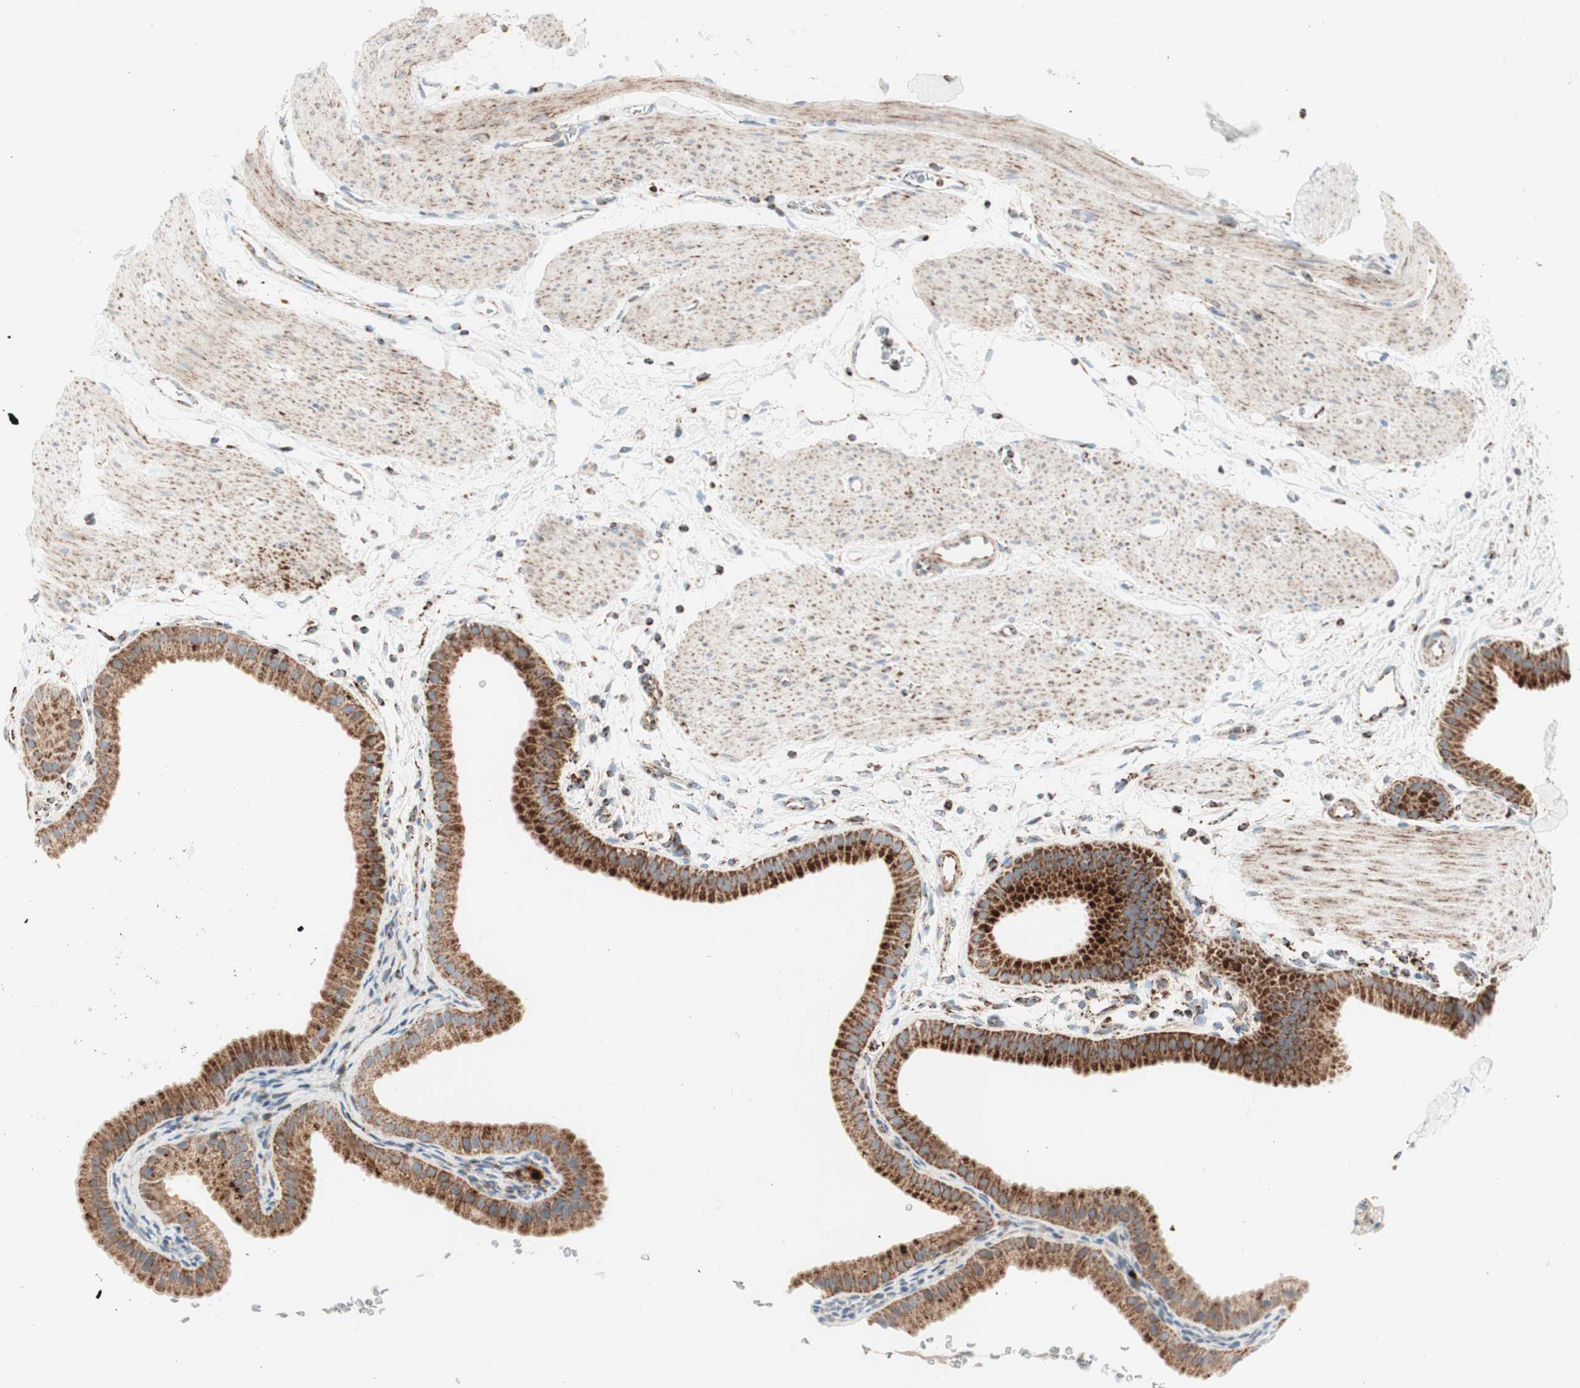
{"staining": {"intensity": "strong", "quantity": ">75%", "location": "cytoplasmic/membranous"}, "tissue": "gallbladder", "cell_type": "Glandular cells", "image_type": "normal", "snomed": [{"axis": "morphology", "description": "Normal tissue, NOS"}, {"axis": "topography", "description": "Gallbladder"}], "caption": "A histopathology image of human gallbladder stained for a protein shows strong cytoplasmic/membranous brown staining in glandular cells.", "gene": "TOMM20", "patient": {"sex": "female", "age": 64}}